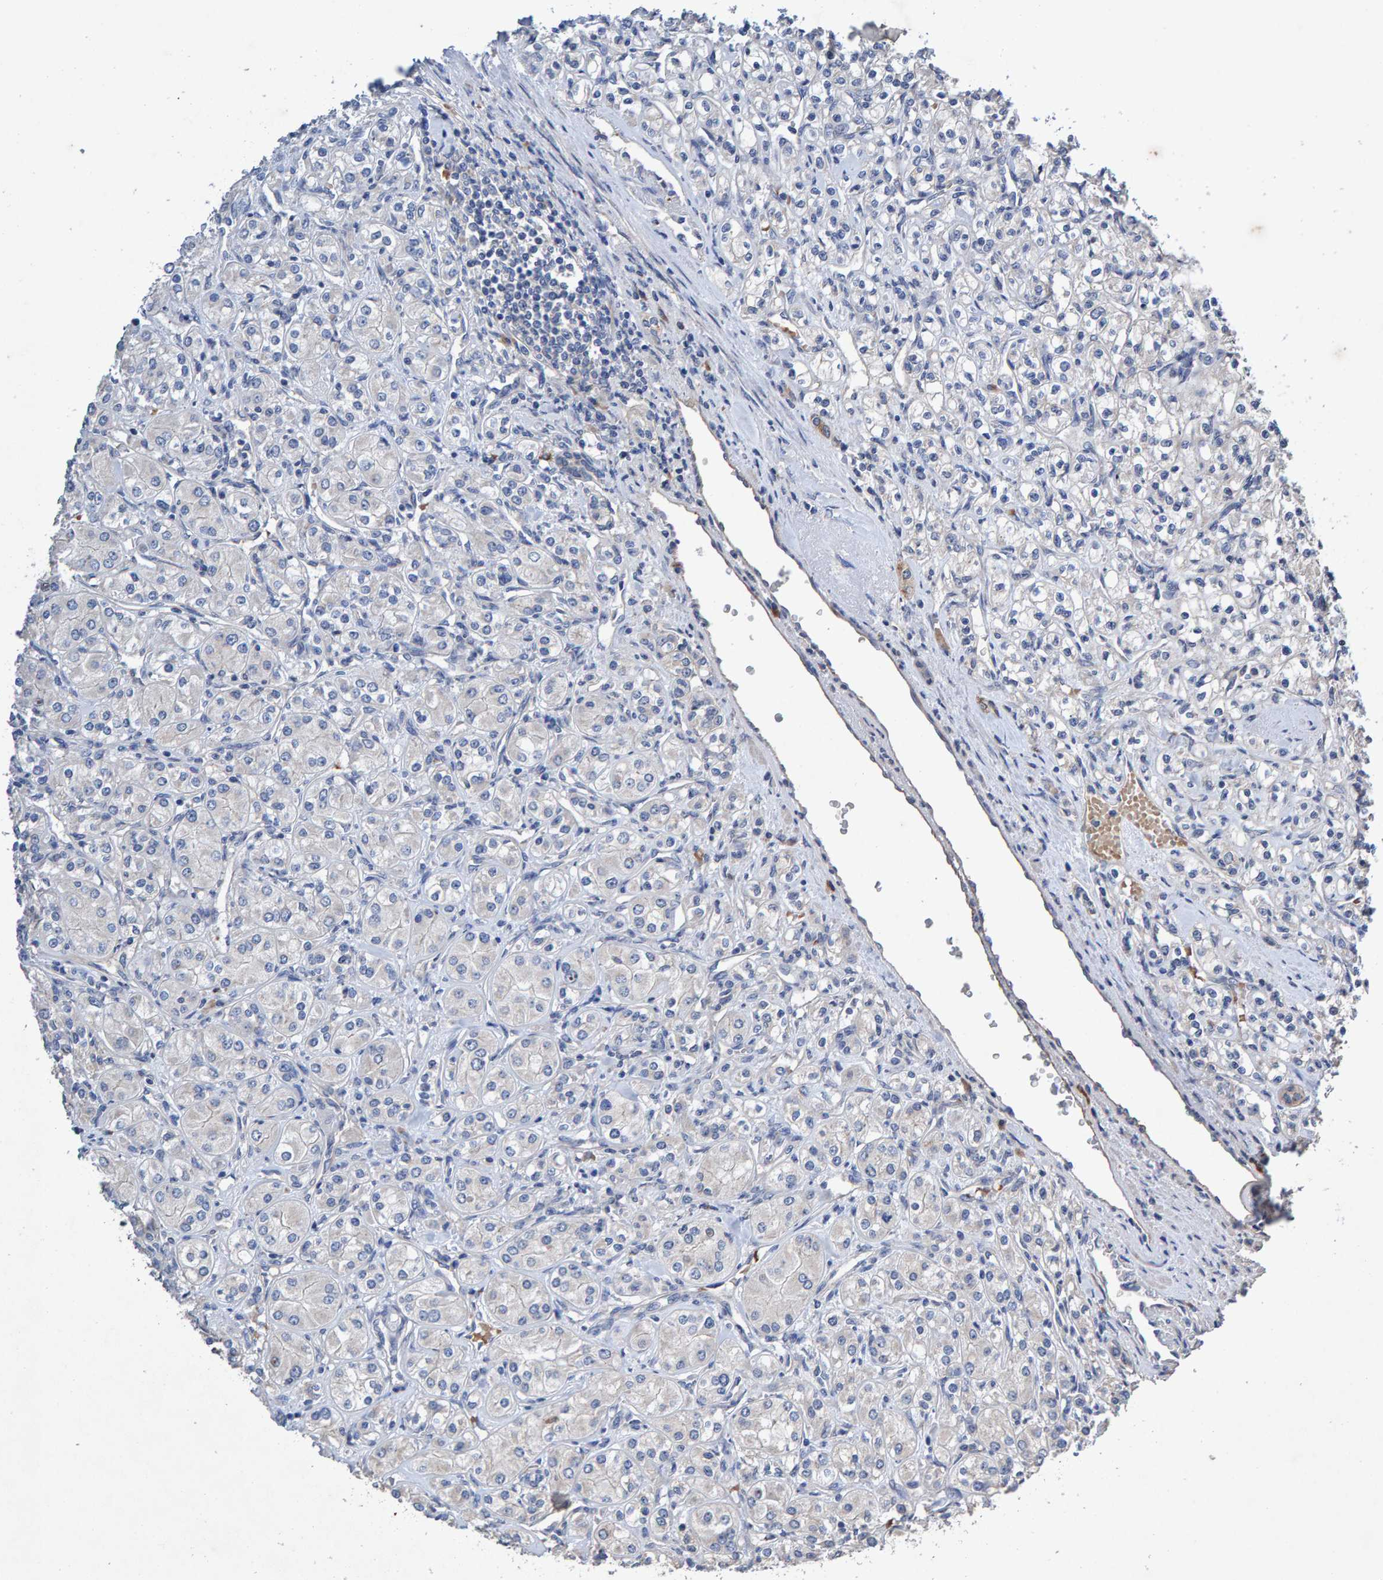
{"staining": {"intensity": "negative", "quantity": "none", "location": "none"}, "tissue": "renal cancer", "cell_type": "Tumor cells", "image_type": "cancer", "snomed": [{"axis": "morphology", "description": "Adenocarcinoma, NOS"}, {"axis": "topography", "description": "Kidney"}], "caption": "The image displays no staining of tumor cells in renal cancer (adenocarcinoma).", "gene": "EFR3A", "patient": {"sex": "male", "age": 77}}